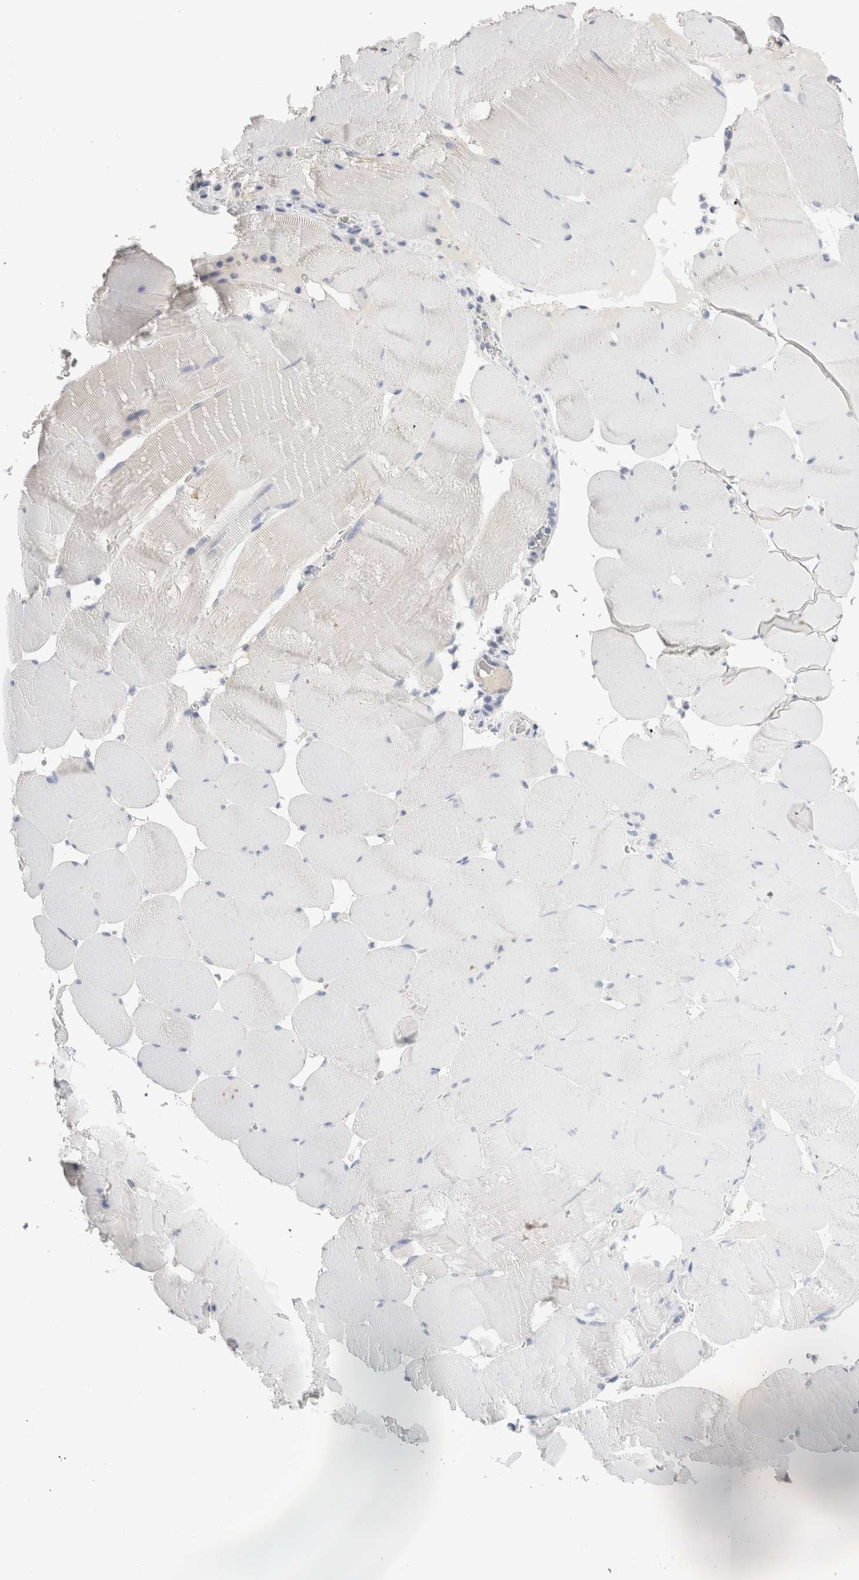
{"staining": {"intensity": "negative", "quantity": "none", "location": "none"}, "tissue": "skeletal muscle", "cell_type": "Myocytes", "image_type": "normal", "snomed": [{"axis": "morphology", "description": "Normal tissue, NOS"}, {"axis": "topography", "description": "Skeletal muscle"}], "caption": "High magnification brightfield microscopy of benign skeletal muscle stained with DAB (brown) and counterstained with hematoxylin (blue): myocytes show no significant expression.", "gene": "LAMP3", "patient": {"sex": "male", "age": 62}}